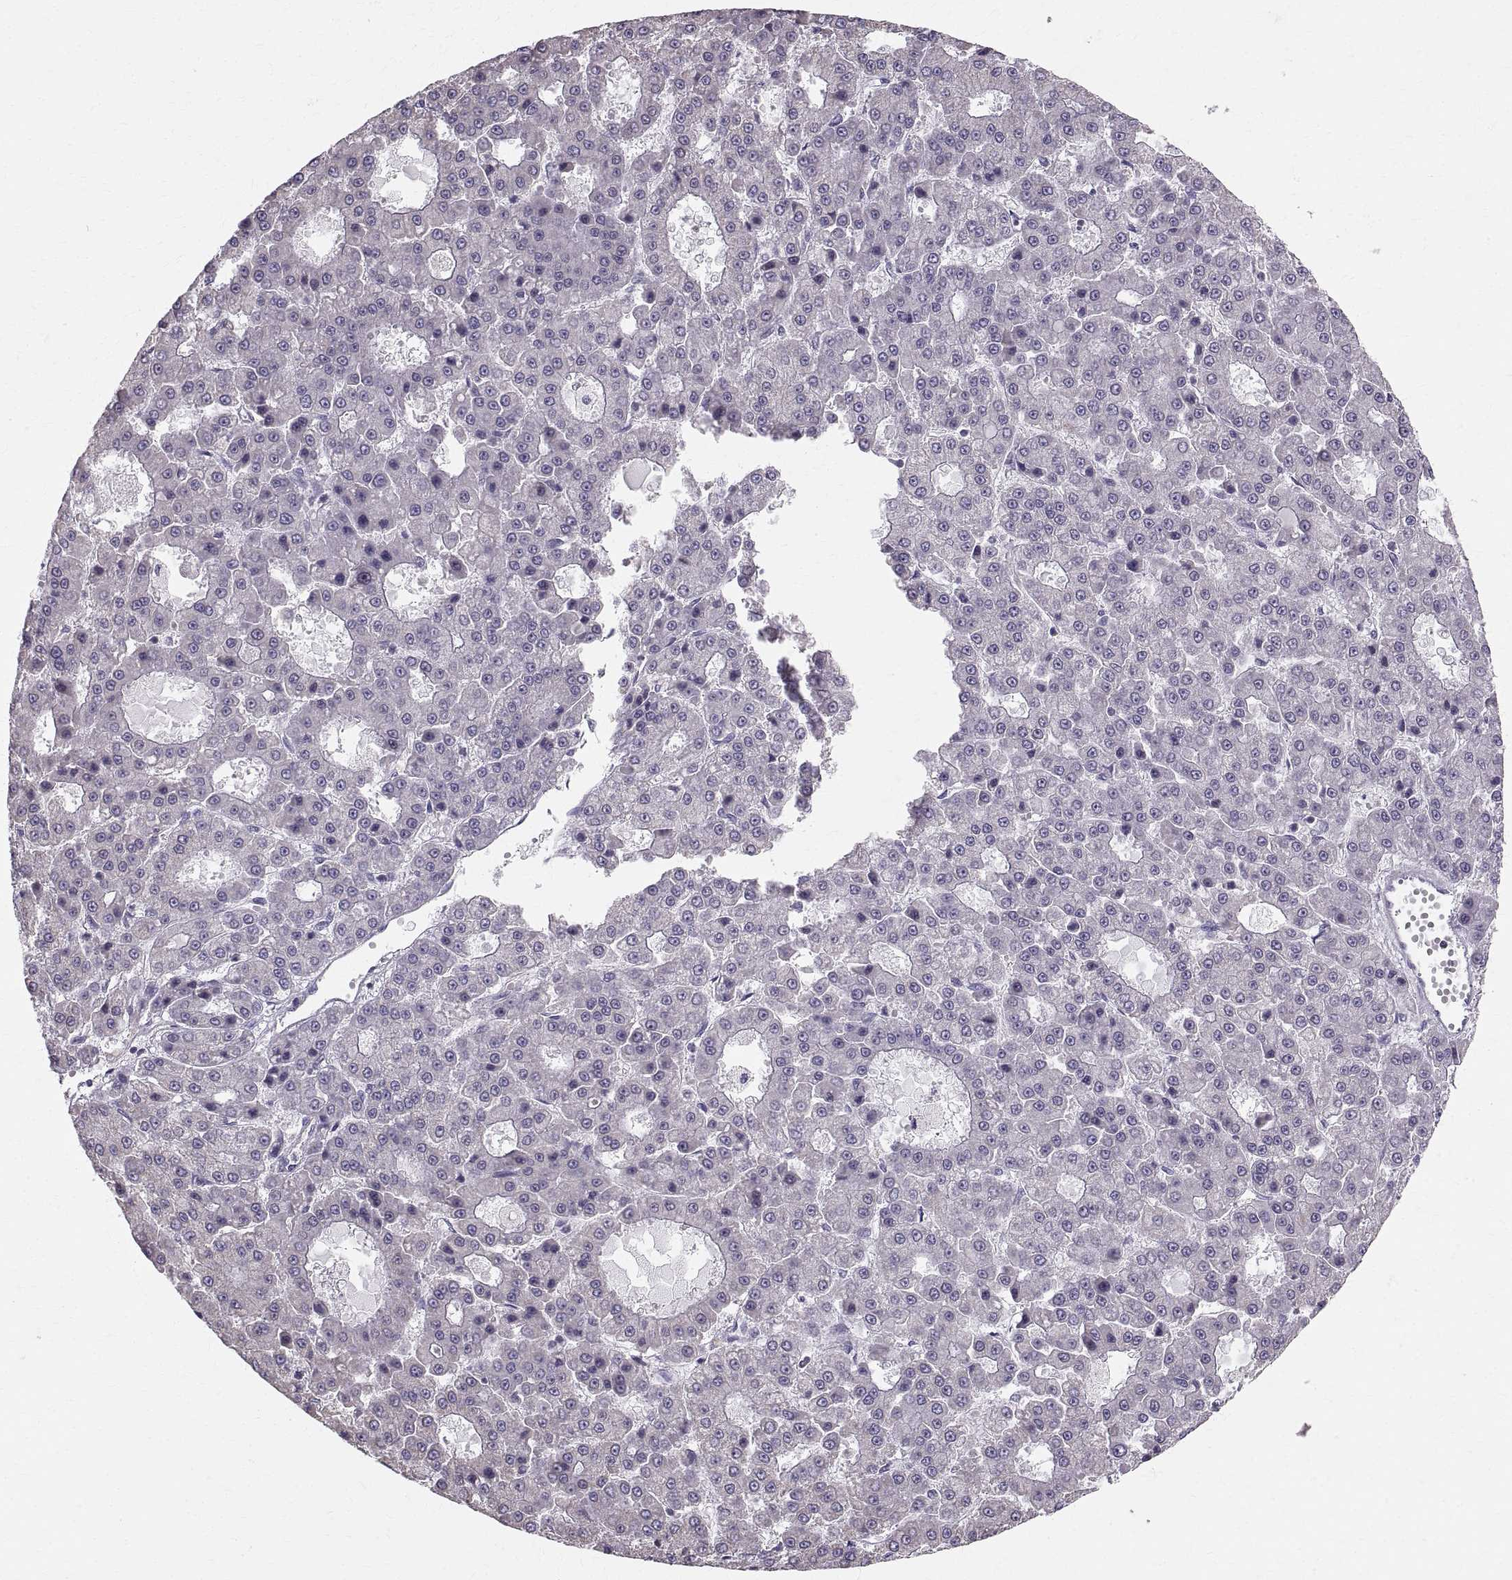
{"staining": {"intensity": "negative", "quantity": "none", "location": "none"}, "tissue": "liver cancer", "cell_type": "Tumor cells", "image_type": "cancer", "snomed": [{"axis": "morphology", "description": "Carcinoma, Hepatocellular, NOS"}, {"axis": "topography", "description": "Liver"}], "caption": "Liver cancer (hepatocellular carcinoma) stained for a protein using immunohistochemistry (IHC) demonstrates no expression tumor cells.", "gene": "STMND1", "patient": {"sex": "male", "age": 70}}